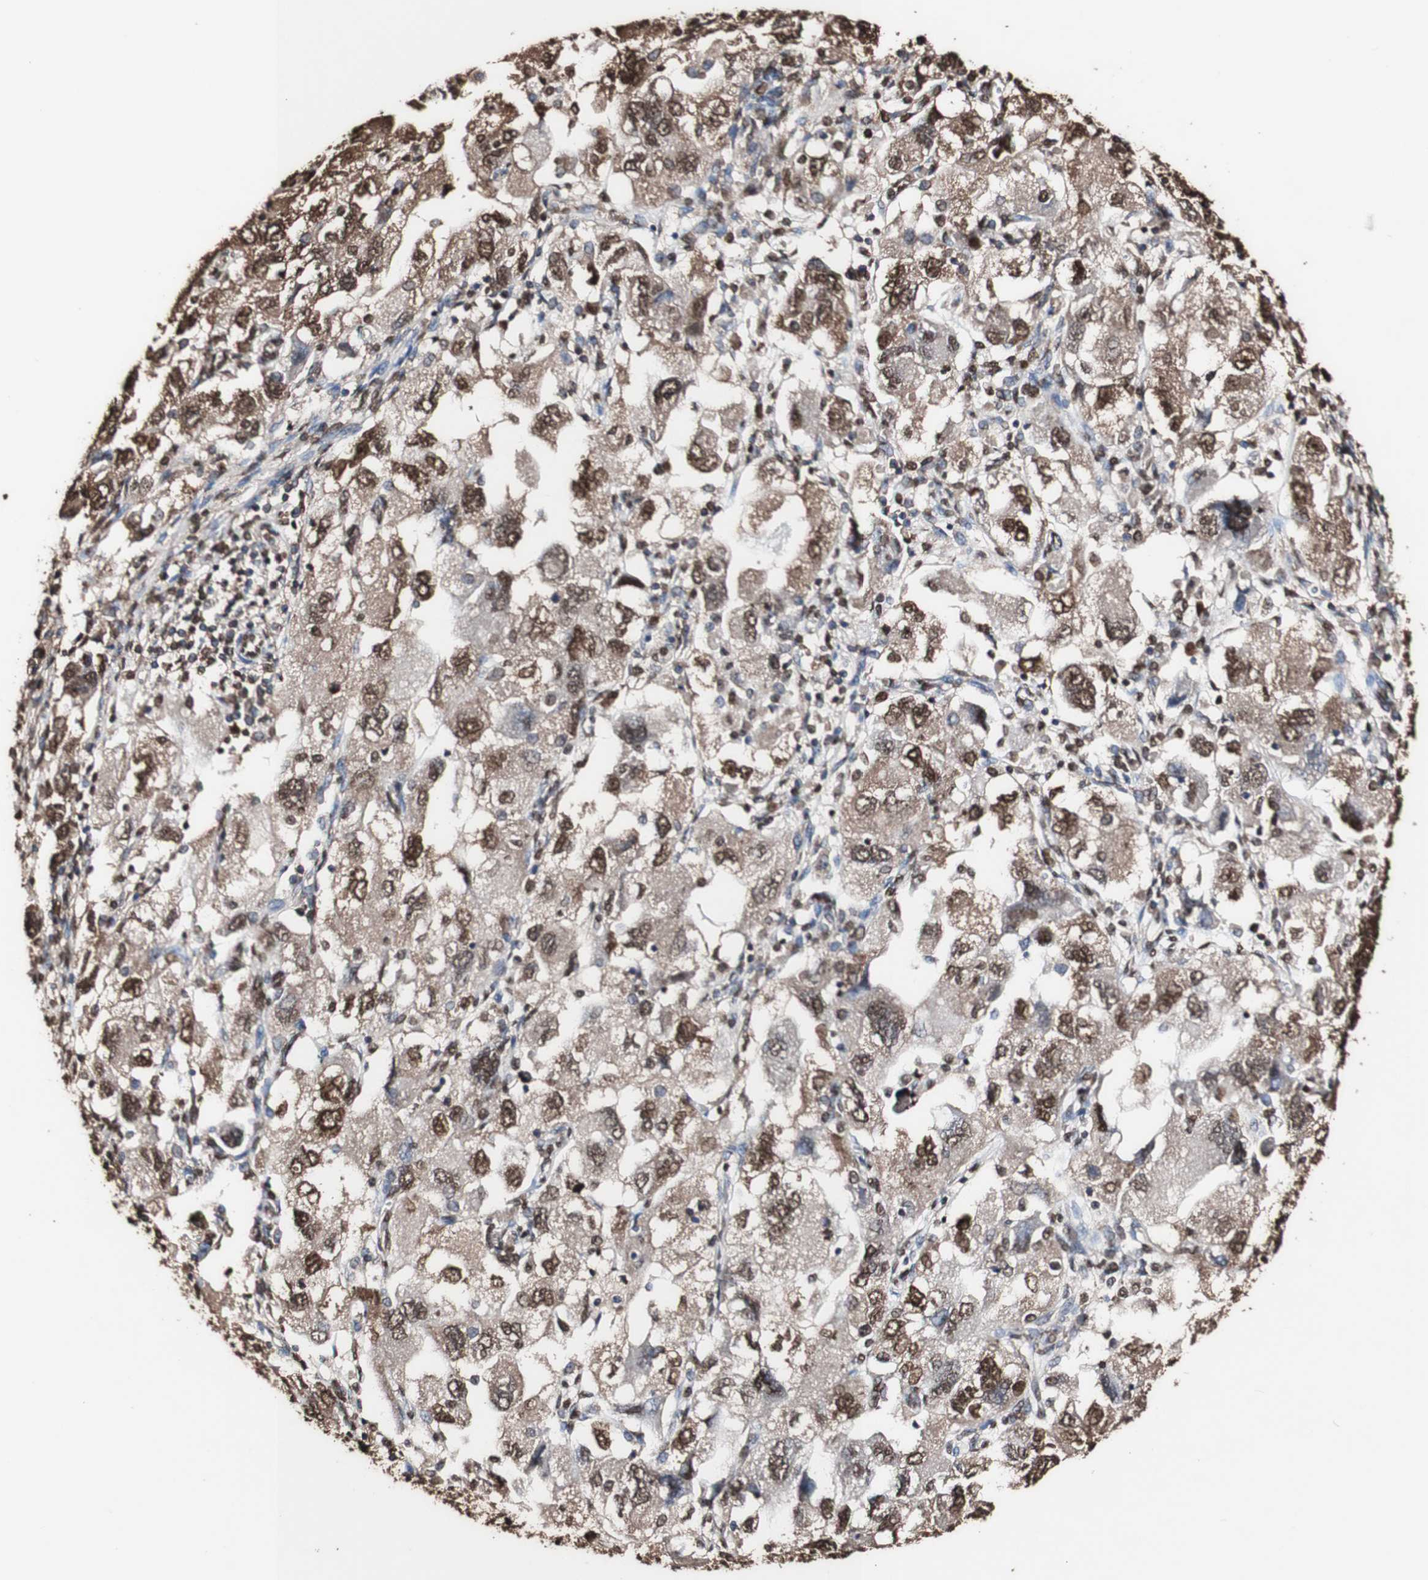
{"staining": {"intensity": "strong", "quantity": ">75%", "location": "cytoplasmic/membranous,nuclear"}, "tissue": "ovarian cancer", "cell_type": "Tumor cells", "image_type": "cancer", "snomed": [{"axis": "morphology", "description": "Carcinoma, NOS"}, {"axis": "morphology", "description": "Cystadenocarcinoma, serous, NOS"}, {"axis": "topography", "description": "Ovary"}], "caption": "Immunohistochemical staining of ovarian cancer displays strong cytoplasmic/membranous and nuclear protein positivity in approximately >75% of tumor cells. The staining was performed using DAB (3,3'-diaminobenzidine), with brown indicating positive protein expression. Nuclei are stained blue with hematoxylin.", "gene": "PIDD1", "patient": {"sex": "female", "age": 69}}